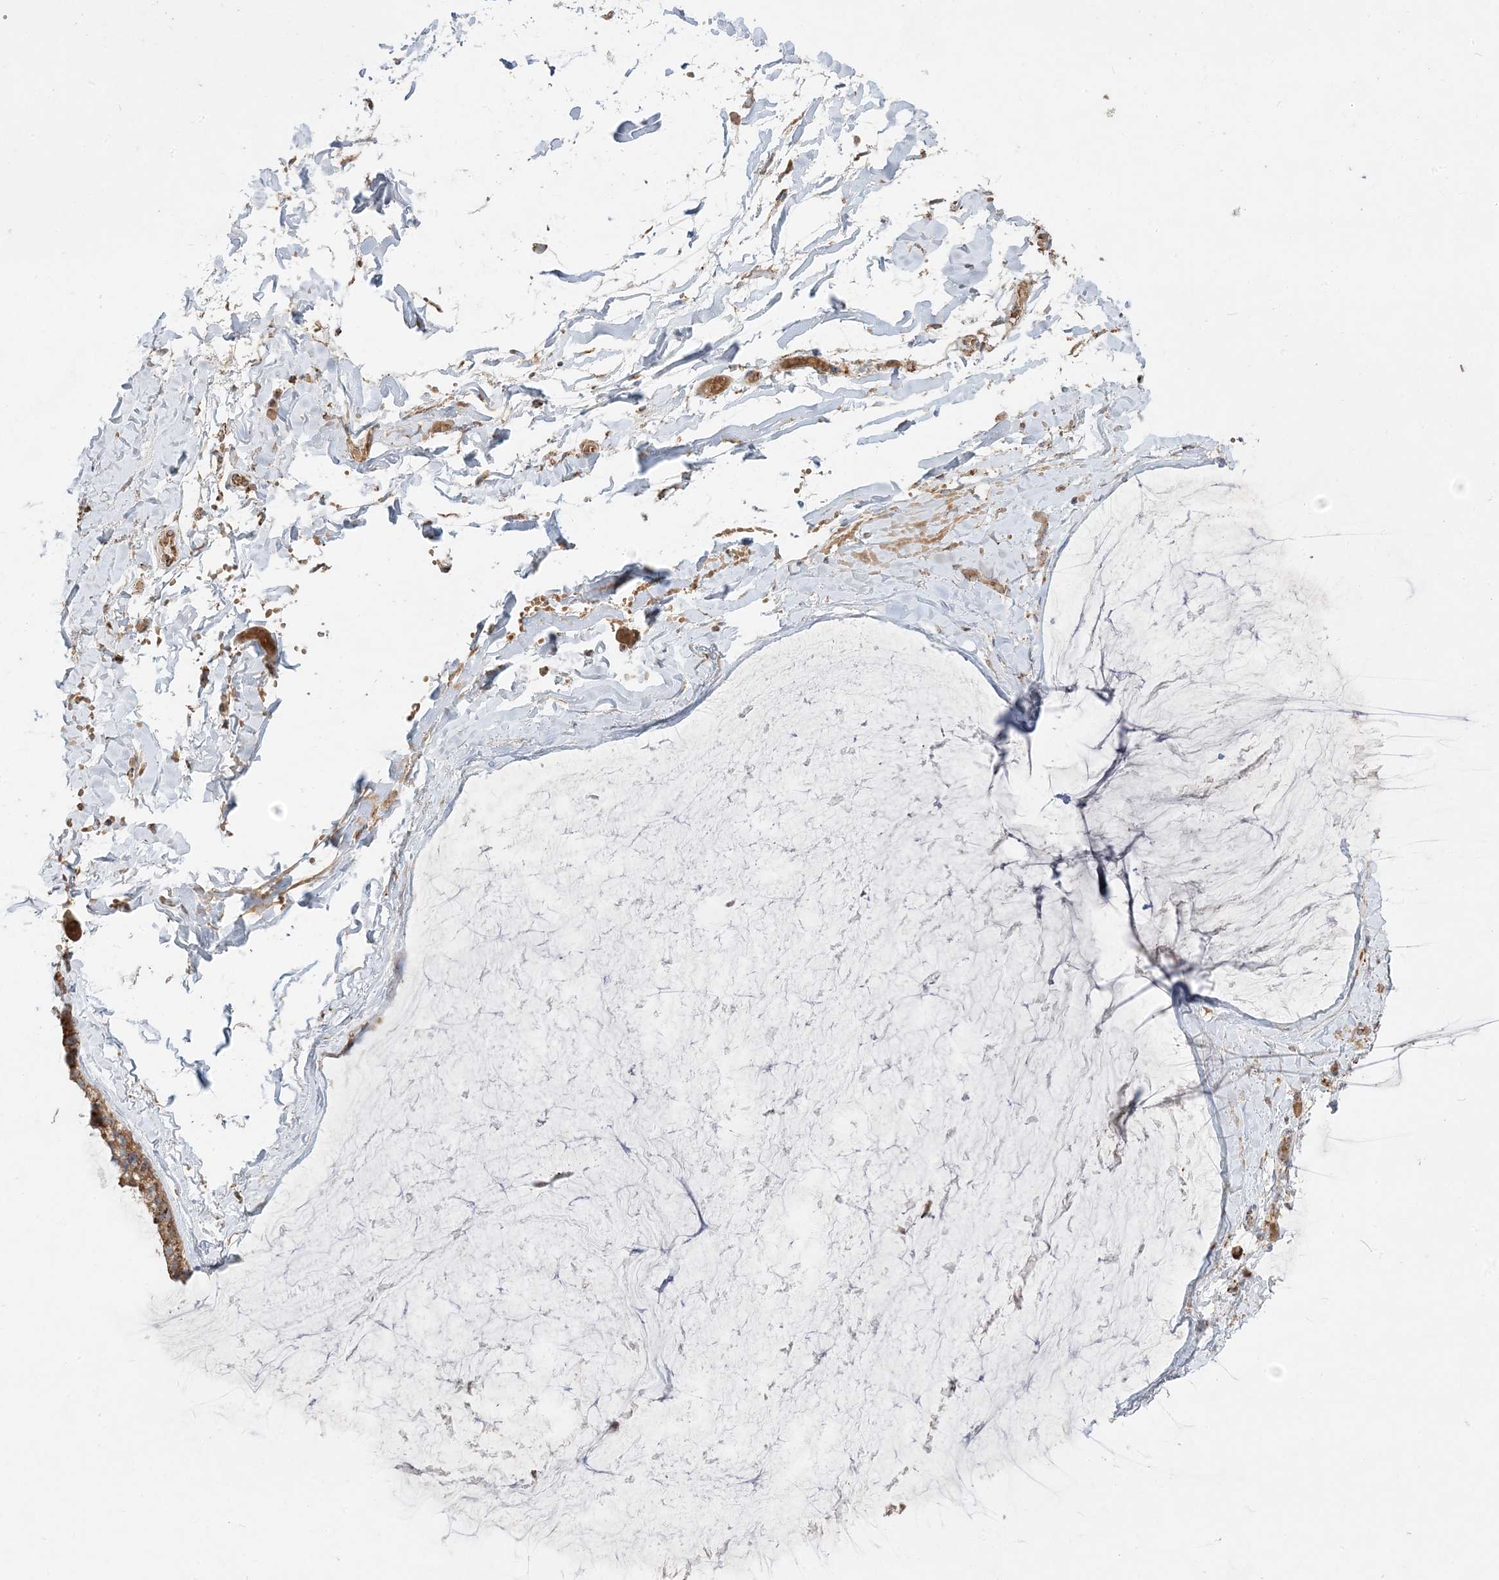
{"staining": {"intensity": "moderate", "quantity": ">75%", "location": "cytoplasmic/membranous"}, "tissue": "ovarian cancer", "cell_type": "Tumor cells", "image_type": "cancer", "snomed": [{"axis": "morphology", "description": "Cystadenocarcinoma, mucinous, NOS"}, {"axis": "topography", "description": "Ovary"}], "caption": "Protein analysis of mucinous cystadenocarcinoma (ovarian) tissue exhibits moderate cytoplasmic/membranous expression in about >75% of tumor cells. (DAB (3,3'-diaminobenzidine) IHC with brightfield microscopy, high magnification).", "gene": "AARS2", "patient": {"sex": "female", "age": 39}}